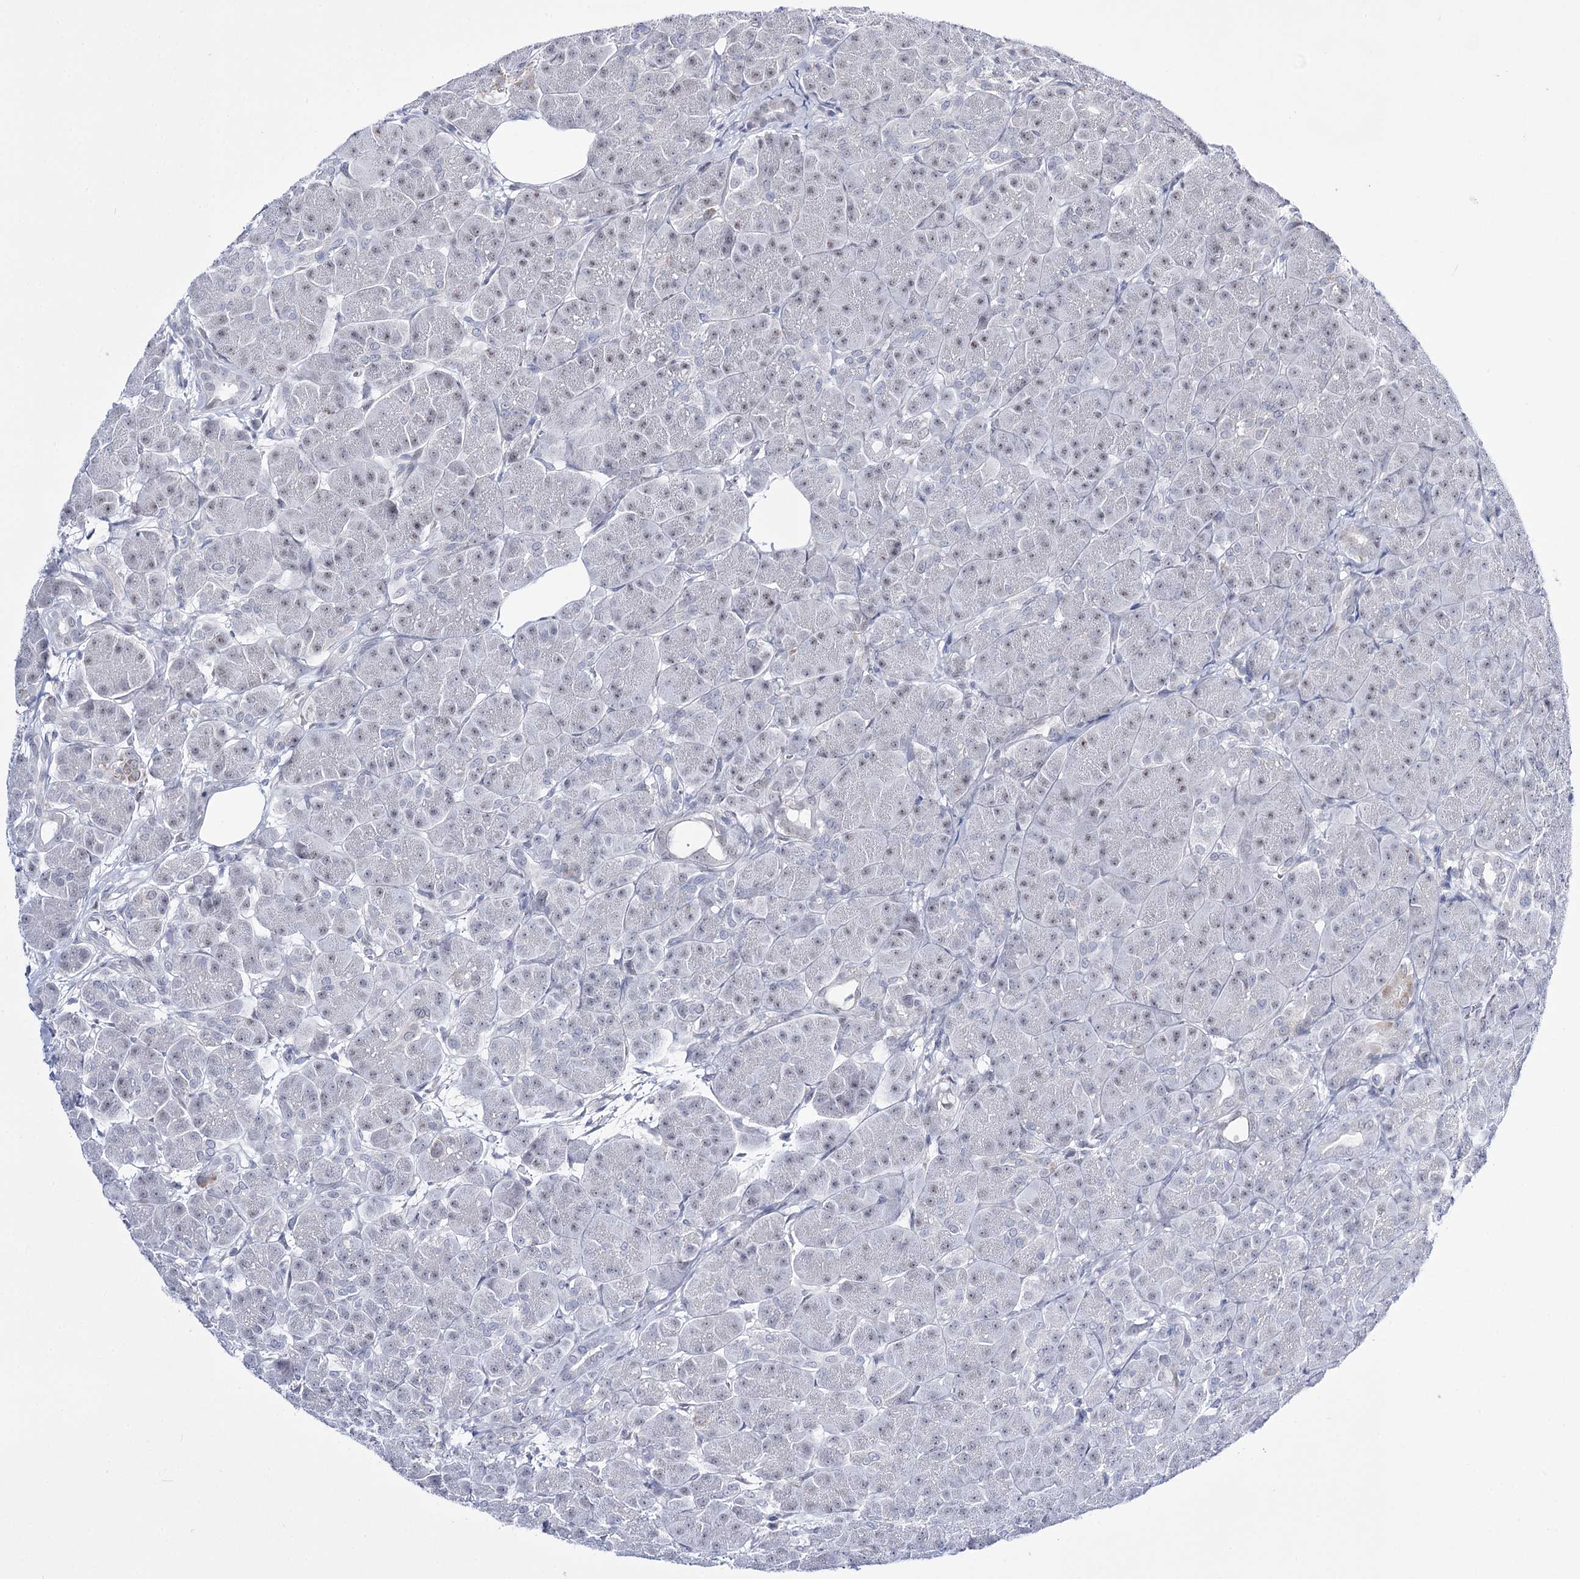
{"staining": {"intensity": "moderate", "quantity": "<25%", "location": "cytoplasmic/membranous,nuclear"}, "tissue": "pancreas", "cell_type": "Exocrine glandular cells", "image_type": "normal", "snomed": [{"axis": "morphology", "description": "Normal tissue, NOS"}, {"axis": "topography", "description": "Pancreas"}], "caption": "Protein staining by immunohistochemistry (IHC) displays moderate cytoplasmic/membranous,nuclear staining in about <25% of exocrine glandular cells in normal pancreas.", "gene": "RBM15B", "patient": {"sex": "male", "age": 63}}